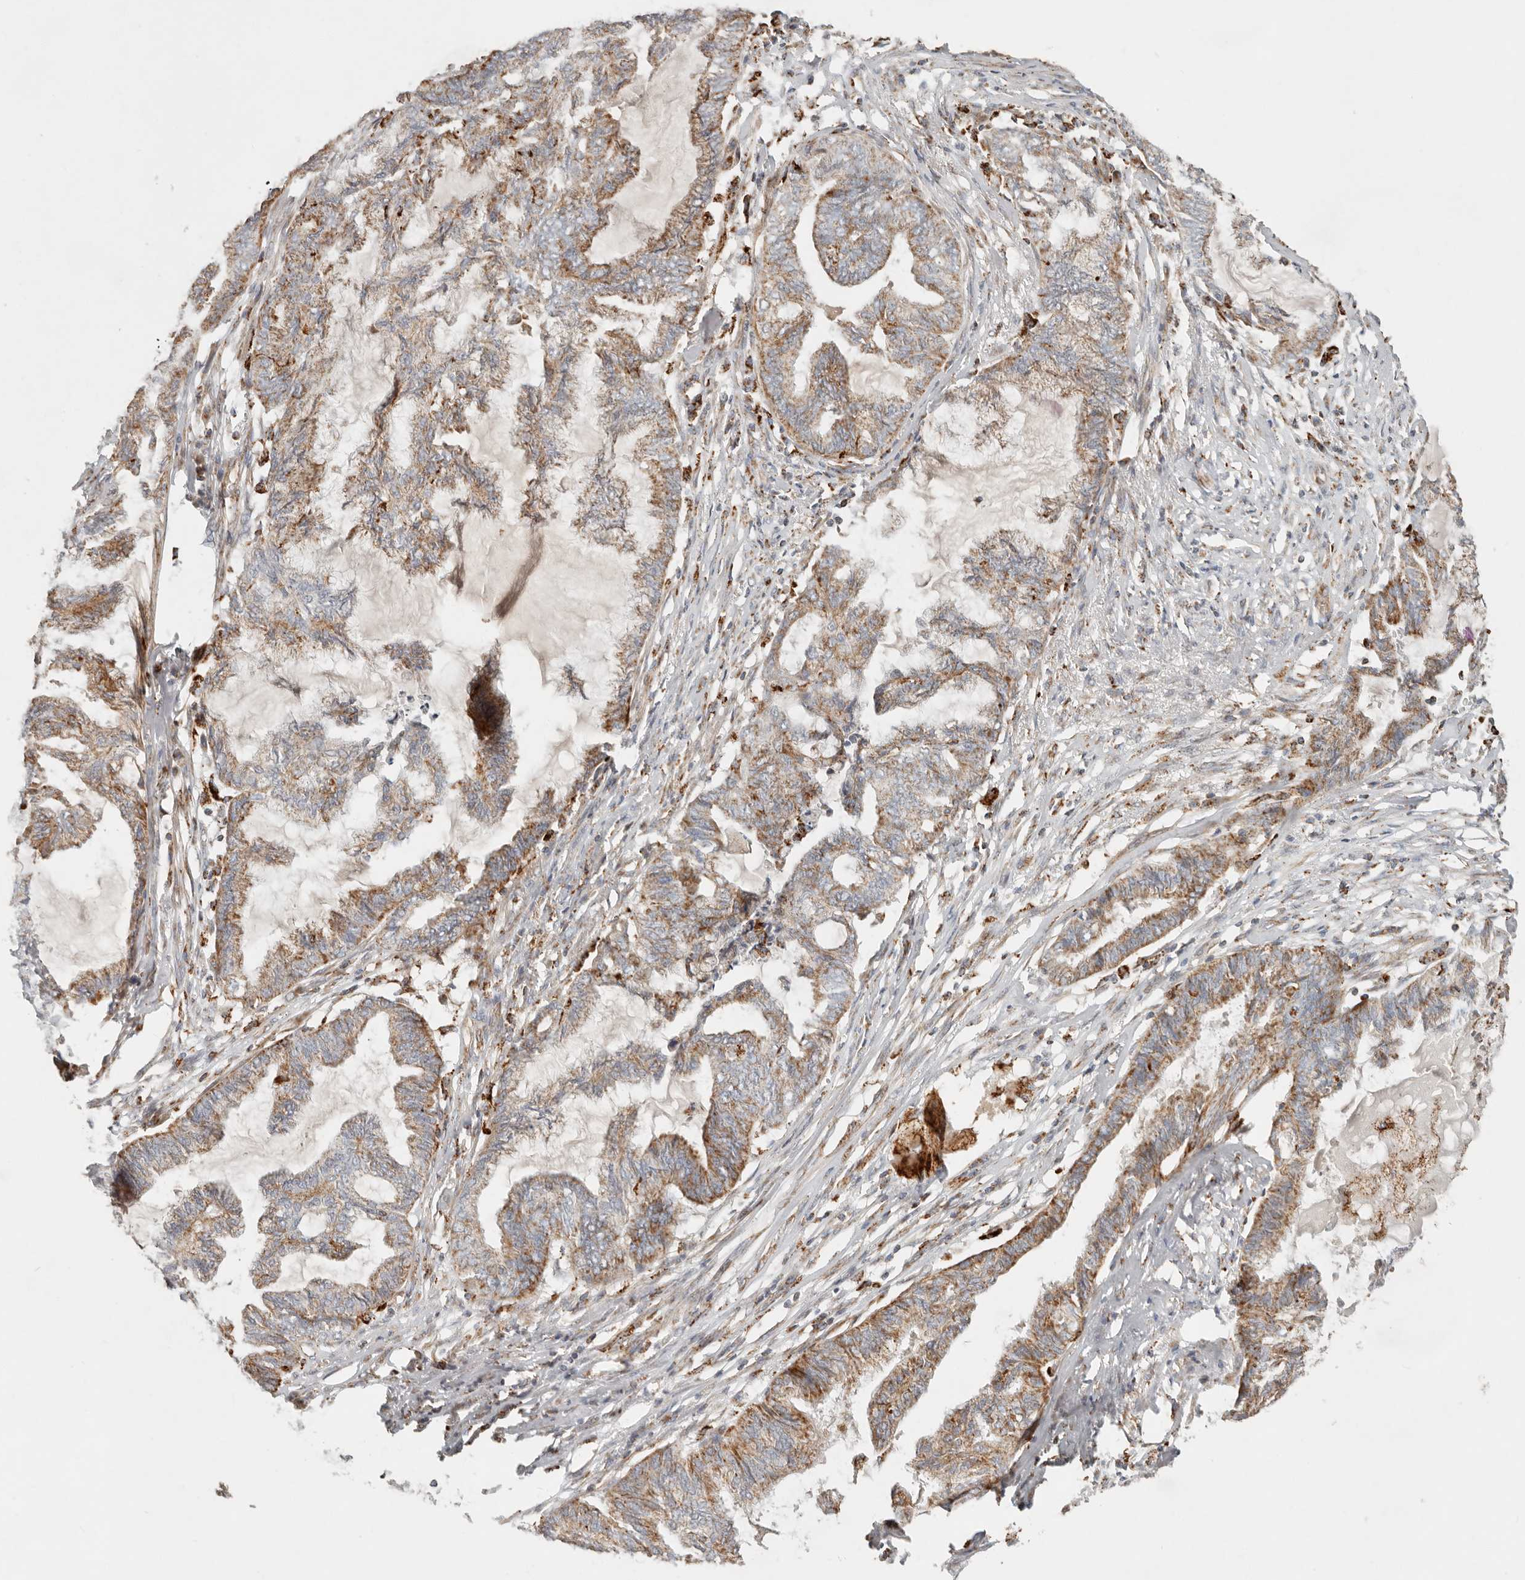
{"staining": {"intensity": "moderate", "quantity": "25%-75%", "location": "cytoplasmic/membranous"}, "tissue": "endometrial cancer", "cell_type": "Tumor cells", "image_type": "cancer", "snomed": [{"axis": "morphology", "description": "Adenocarcinoma, NOS"}, {"axis": "topography", "description": "Endometrium"}], "caption": "Adenocarcinoma (endometrial) stained for a protein shows moderate cytoplasmic/membranous positivity in tumor cells. The protein of interest is stained brown, and the nuclei are stained in blue (DAB IHC with brightfield microscopy, high magnification).", "gene": "ARHGEF10L", "patient": {"sex": "female", "age": 86}}